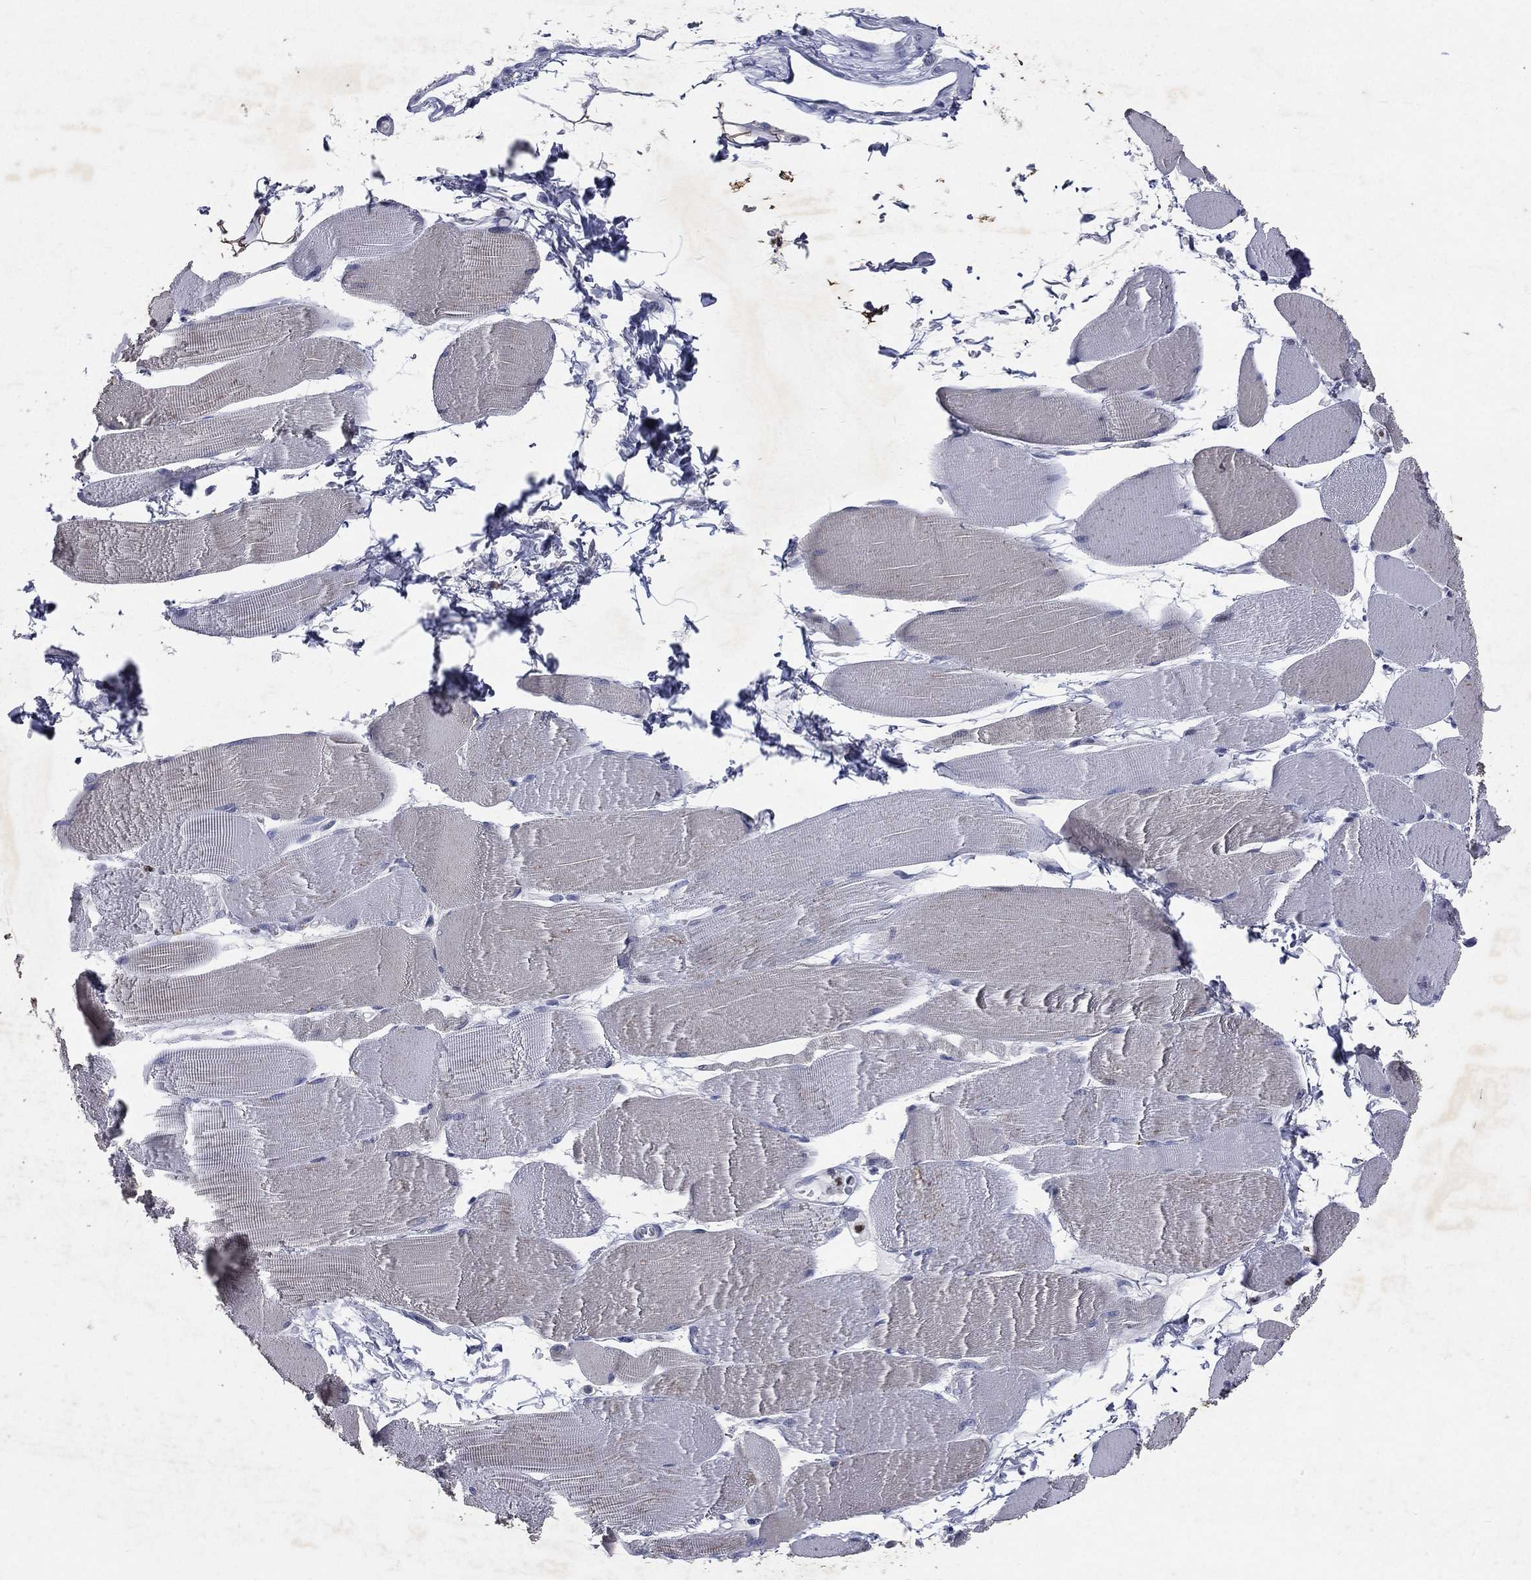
{"staining": {"intensity": "negative", "quantity": "none", "location": "none"}, "tissue": "skeletal muscle", "cell_type": "Myocytes", "image_type": "normal", "snomed": [{"axis": "morphology", "description": "Normal tissue, NOS"}, {"axis": "topography", "description": "Skeletal muscle"}], "caption": "High power microscopy photomicrograph of an immunohistochemistry (IHC) histopathology image of normal skeletal muscle, revealing no significant positivity in myocytes. Brightfield microscopy of immunohistochemistry stained with DAB (brown) and hematoxylin (blue), captured at high magnification.", "gene": "SLC34A2", "patient": {"sex": "male", "age": 56}}